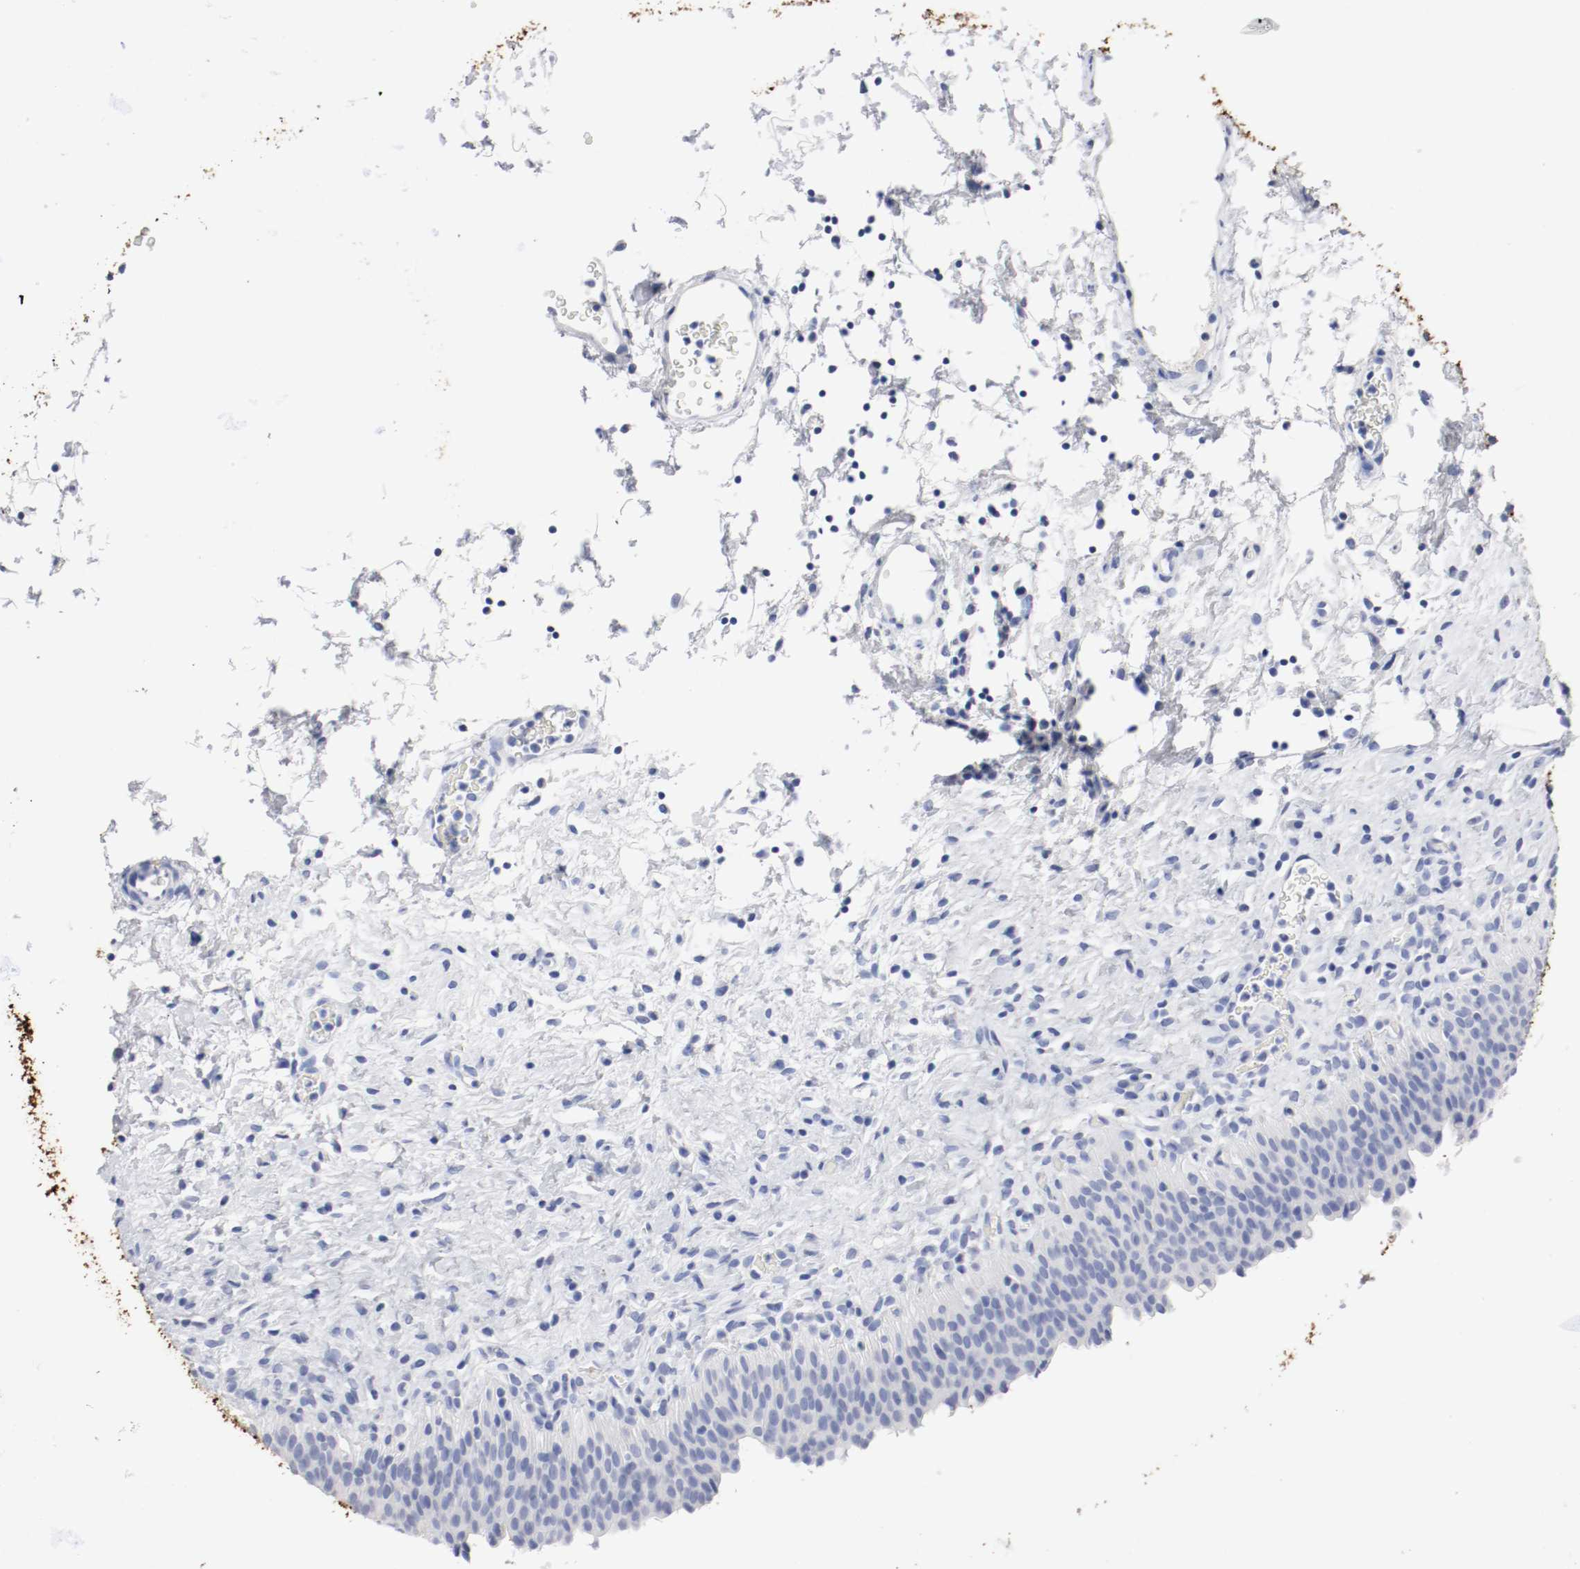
{"staining": {"intensity": "negative", "quantity": "none", "location": "none"}, "tissue": "urinary bladder", "cell_type": "Urothelial cells", "image_type": "normal", "snomed": [{"axis": "morphology", "description": "Normal tissue, NOS"}, {"axis": "topography", "description": "Urinary bladder"}], "caption": "Immunohistochemistry (IHC) histopathology image of unremarkable human urinary bladder stained for a protein (brown), which shows no positivity in urothelial cells. Nuclei are stained in blue.", "gene": "GAD1", "patient": {"sex": "male", "age": 51}}